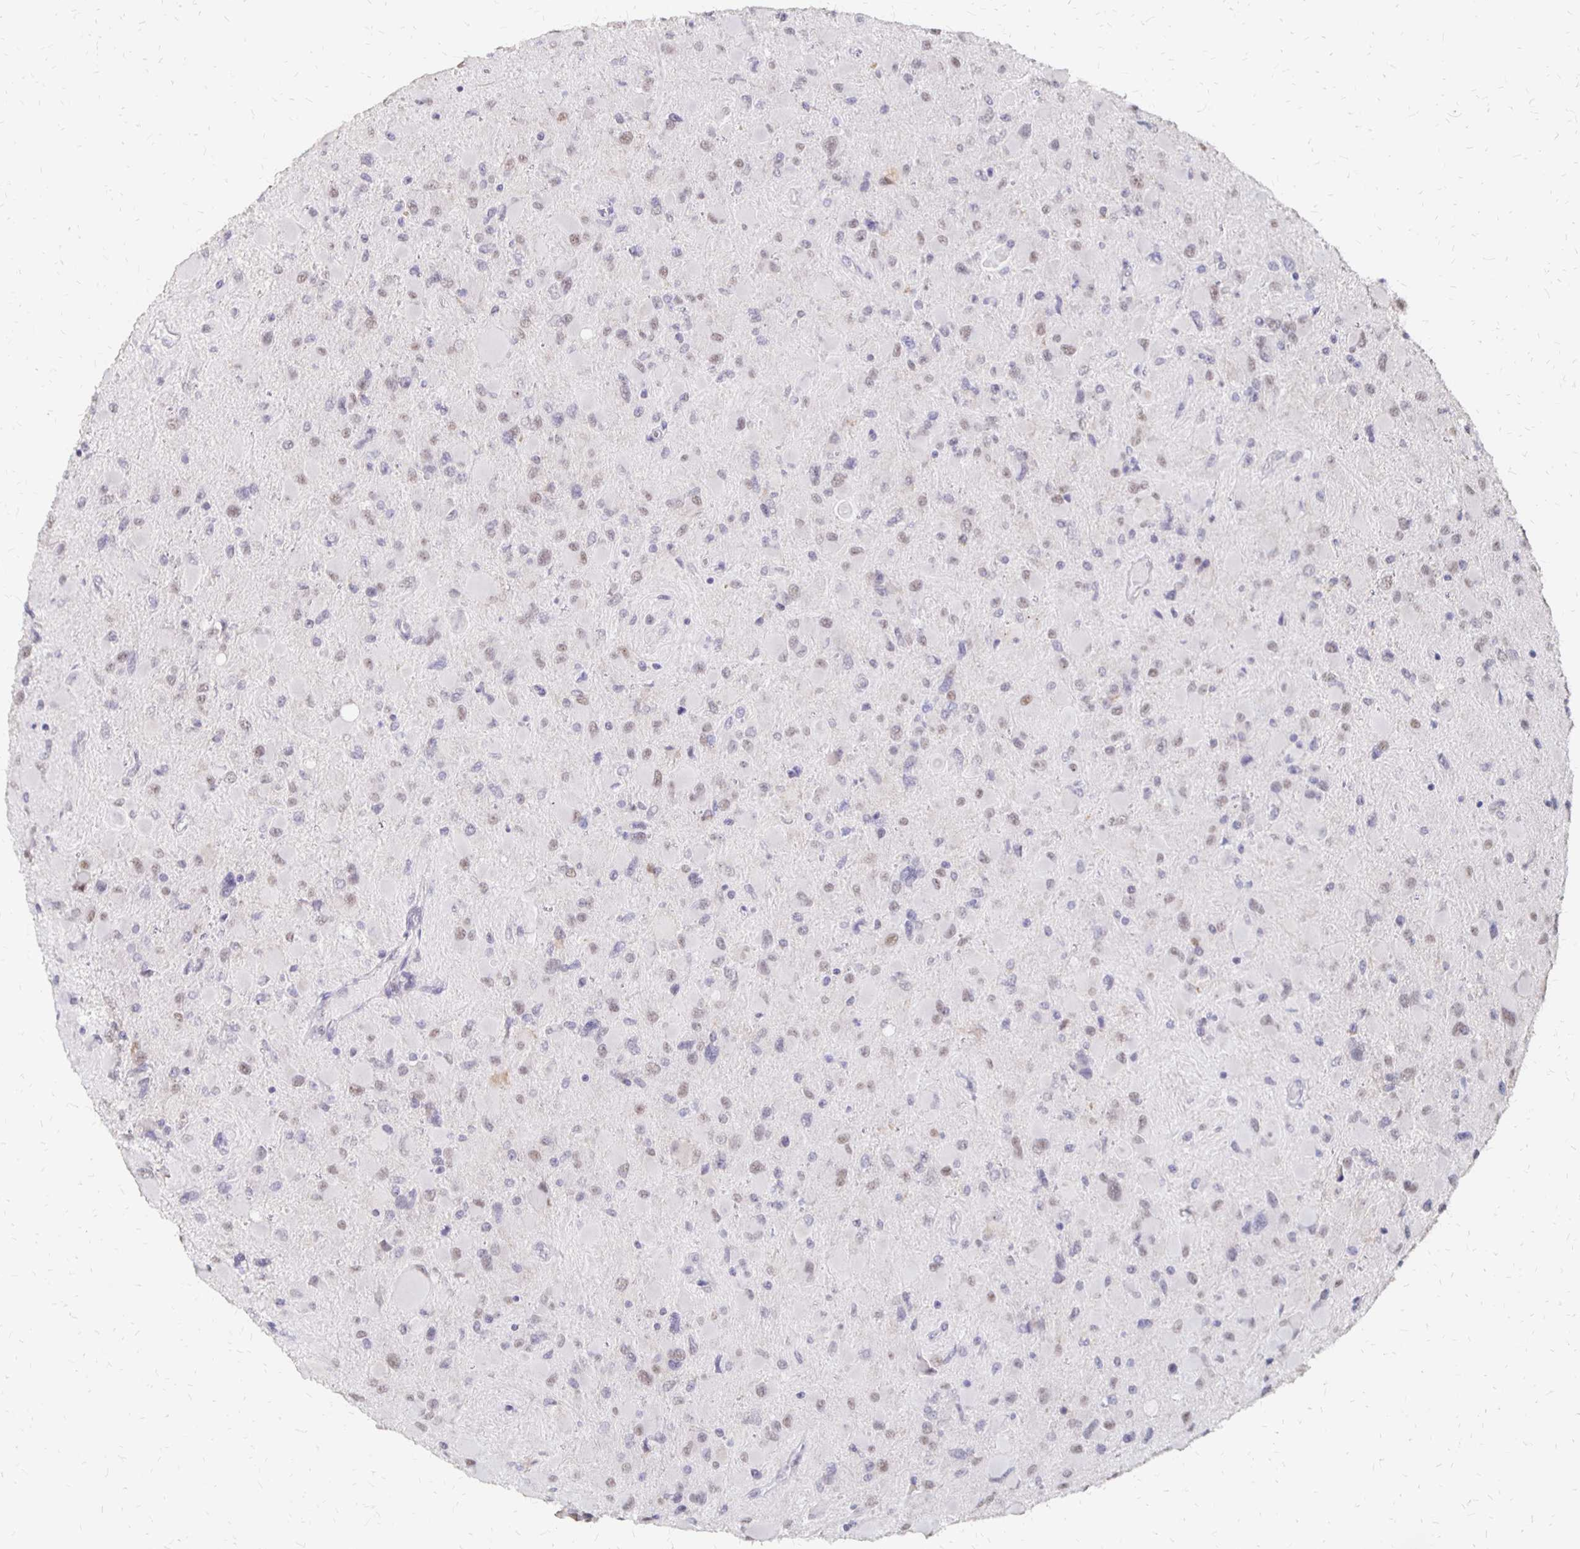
{"staining": {"intensity": "weak", "quantity": "25%-75%", "location": "nuclear"}, "tissue": "glioma", "cell_type": "Tumor cells", "image_type": "cancer", "snomed": [{"axis": "morphology", "description": "Glioma, malignant, High grade"}, {"axis": "topography", "description": "Cerebral cortex"}], "caption": "Protein expression analysis of glioma demonstrates weak nuclear positivity in about 25%-75% of tumor cells.", "gene": "ATOSB", "patient": {"sex": "female", "age": 36}}